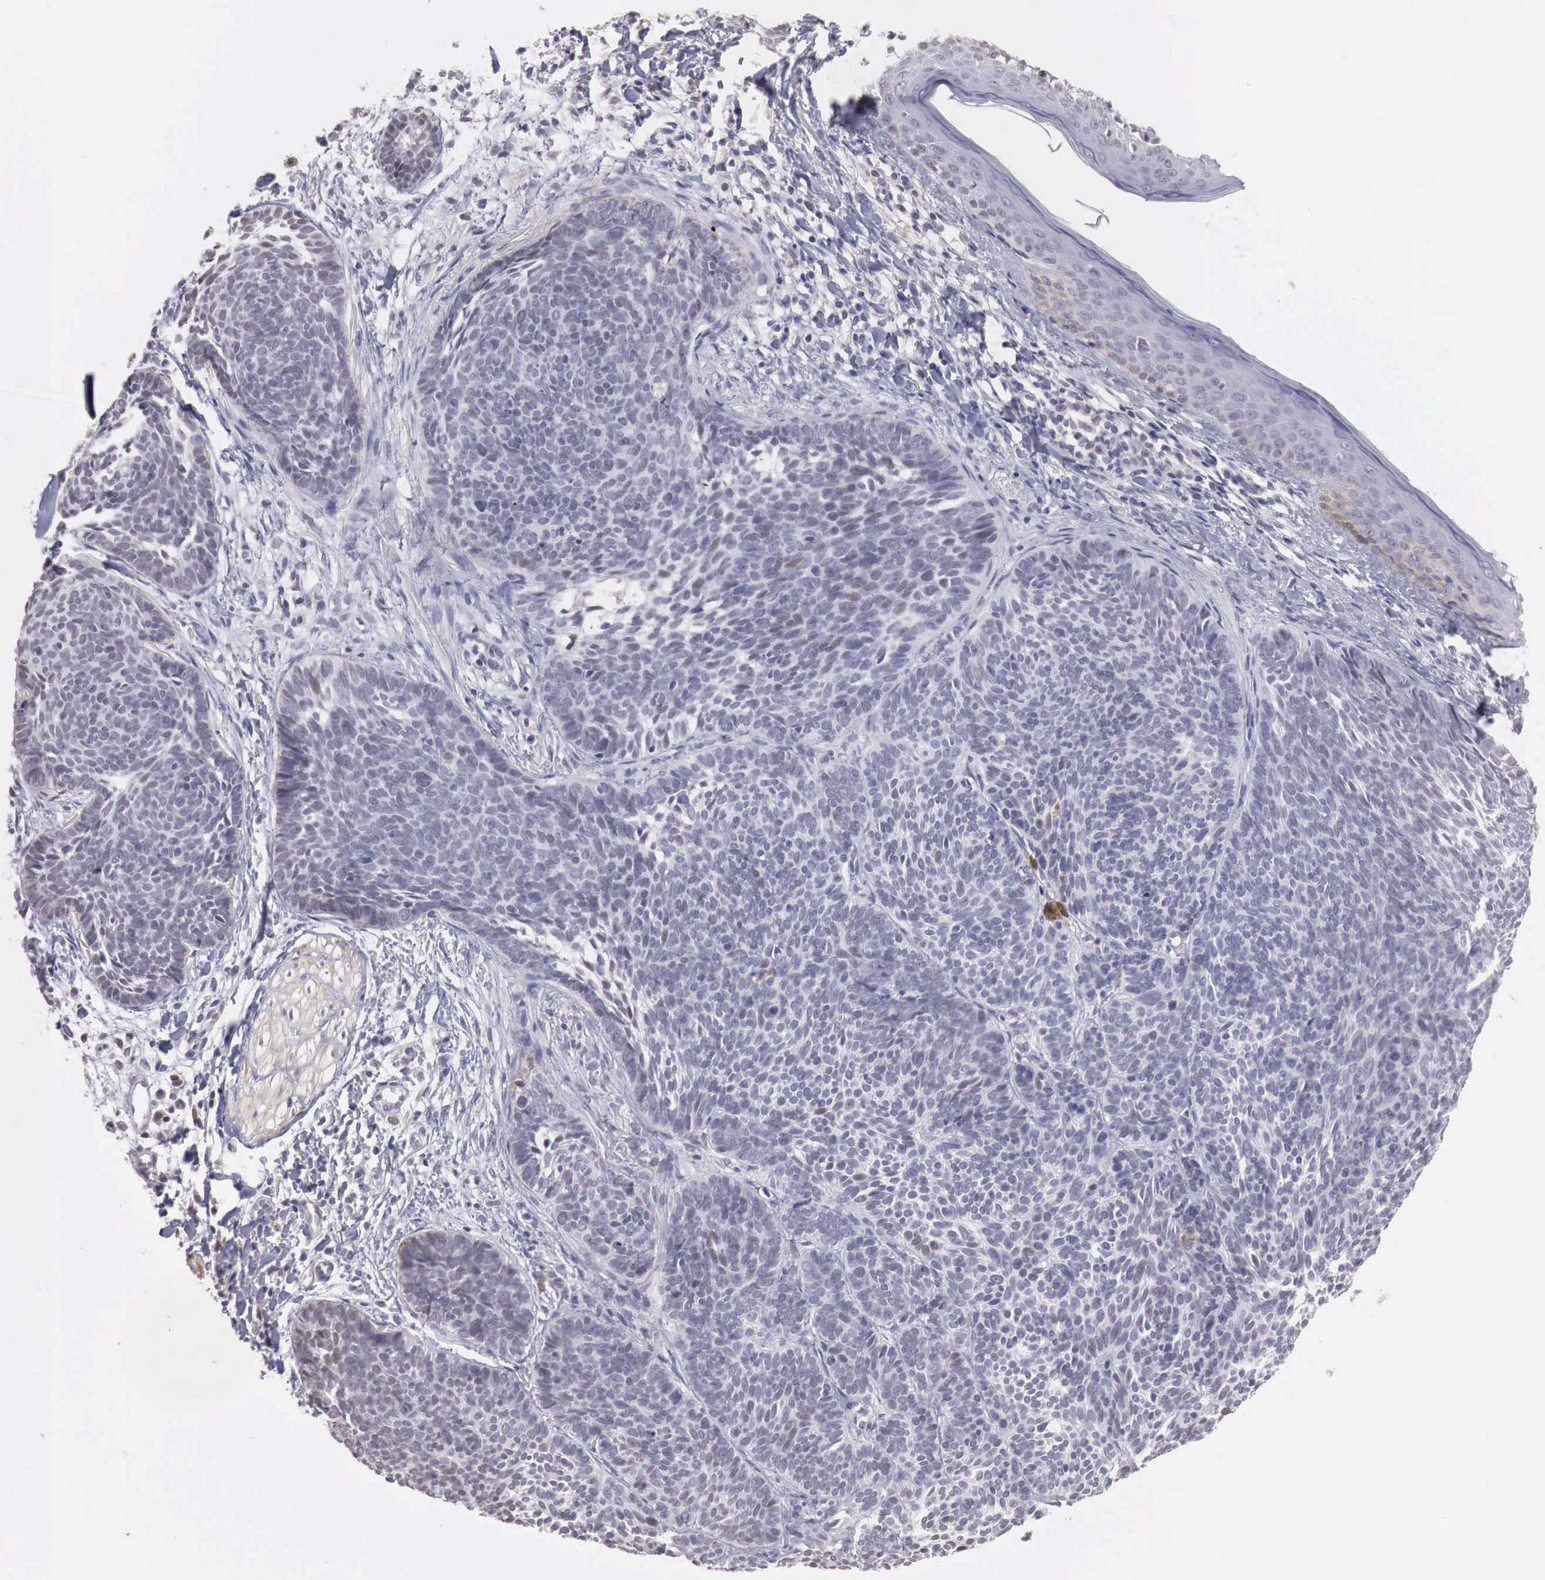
{"staining": {"intensity": "negative", "quantity": "none", "location": "none"}, "tissue": "skin cancer", "cell_type": "Tumor cells", "image_type": "cancer", "snomed": [{"axis": "morphology", "description": "Basal cell carcinoma"}, {"axis": "topography", "description": "Skin"}], "caption": "This is an immunohistochemistry (IHC) image of skin cancer (basal cell carcinoma). There is no positivity in tumor cells.", "gene": "TBC1D9", "patient": {"sex": "female", "age": 62}}